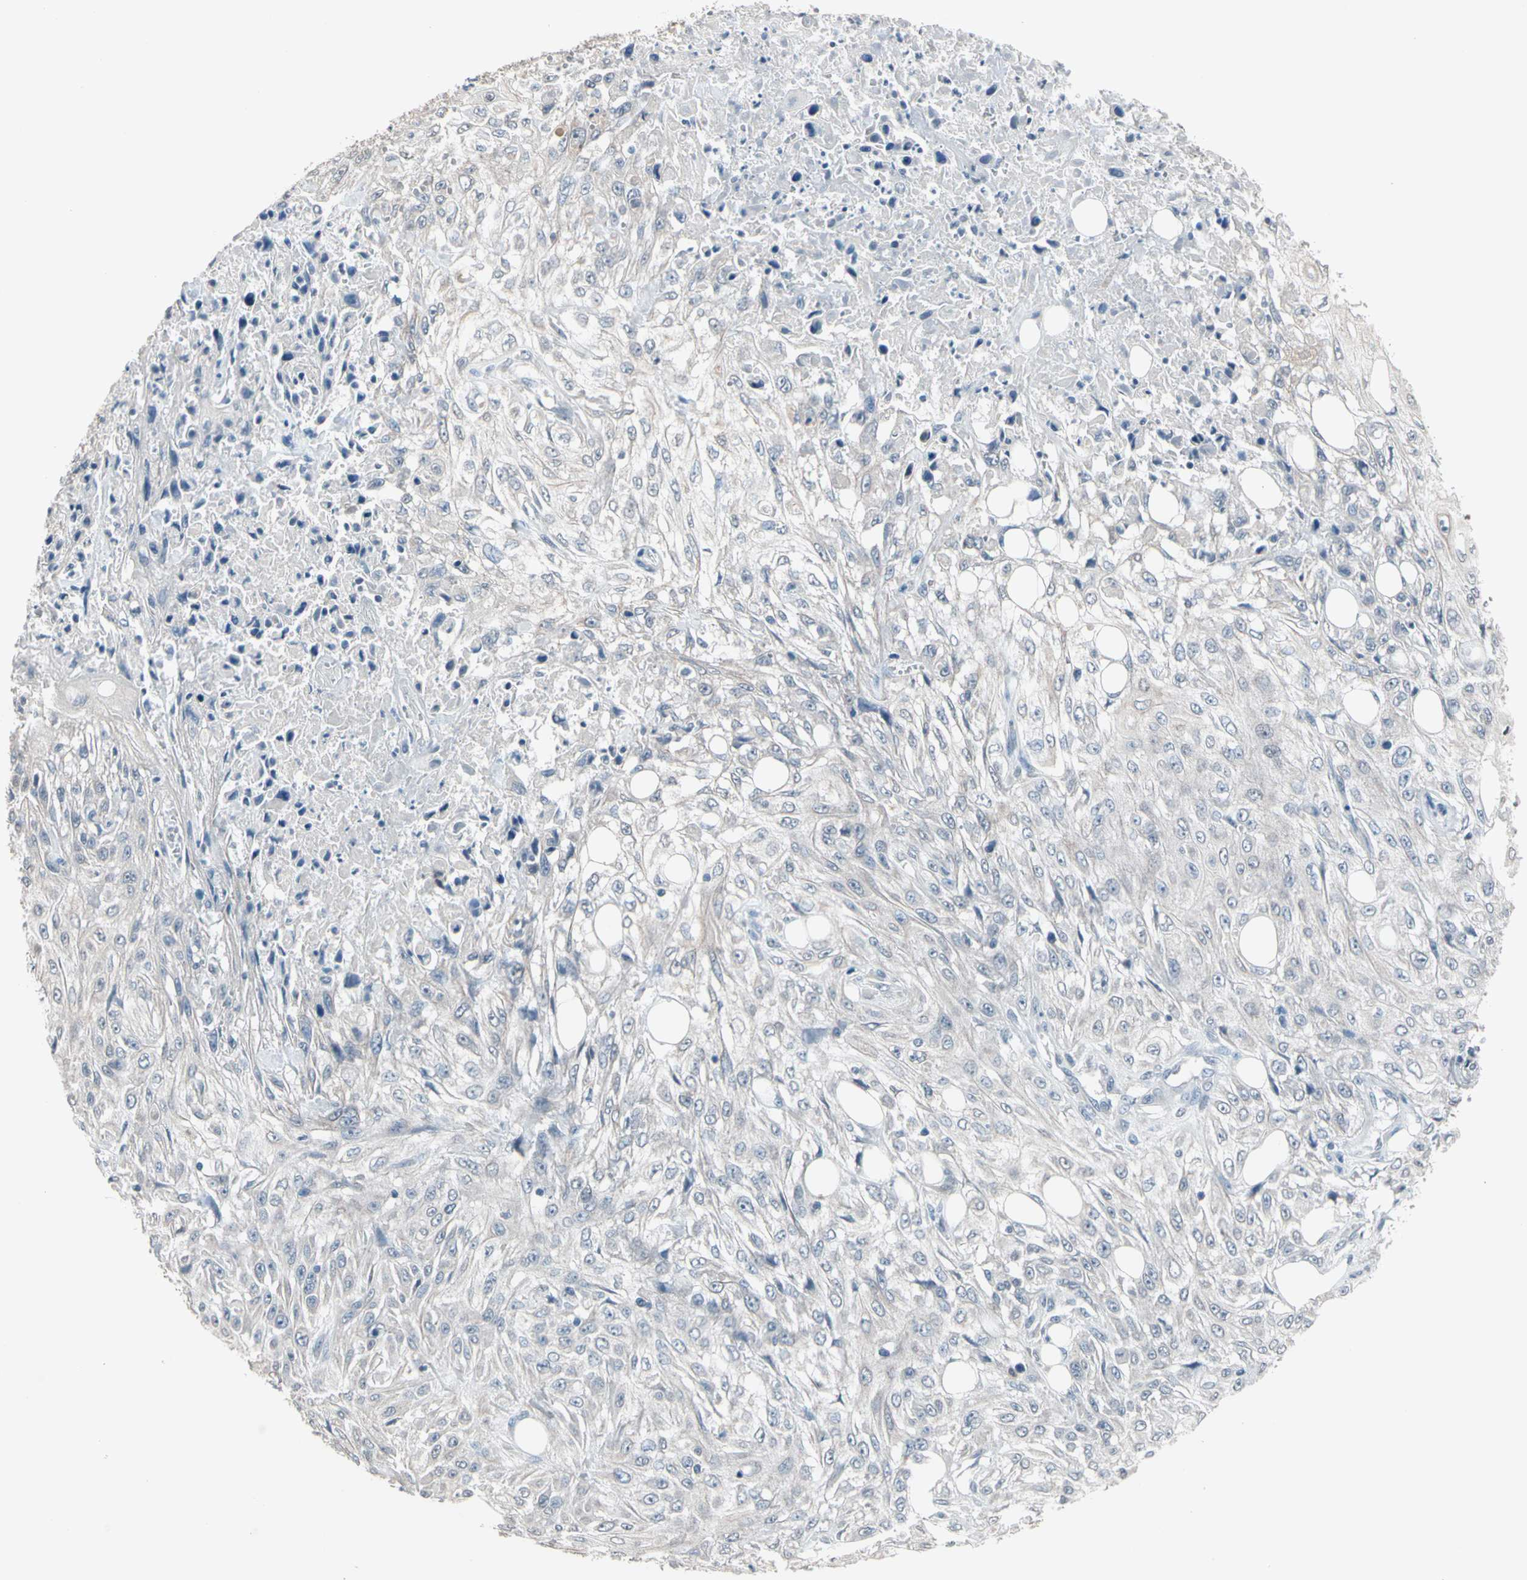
{"staining": {"intensity": "negative", "quantity": "none", "location": "none"}, "tissue": "skin cancer", "cell_type": "Tumor cells", "image_type": "cancer", "snomed": [{"axis": "morphology", "description": "Squamous cell carcinoma, NOS"}, {"axis": "morphology", "description": "Squamous cell carcinoma, metastatic, NOS"}, {"axis": "topography", "description": "Skin"}, {"axis": "topography", "description": "Lymph node"}], "caption": "A high-resolution photomicrograph shows IHC staining of skin cancer (squamous cell carcinoma), which shows no significant positivity in tumor cells. (DAB IHC with hematoxylin counter stain).", "gene": "SV2A", "patient": {"sex": "male", "age": 75}}